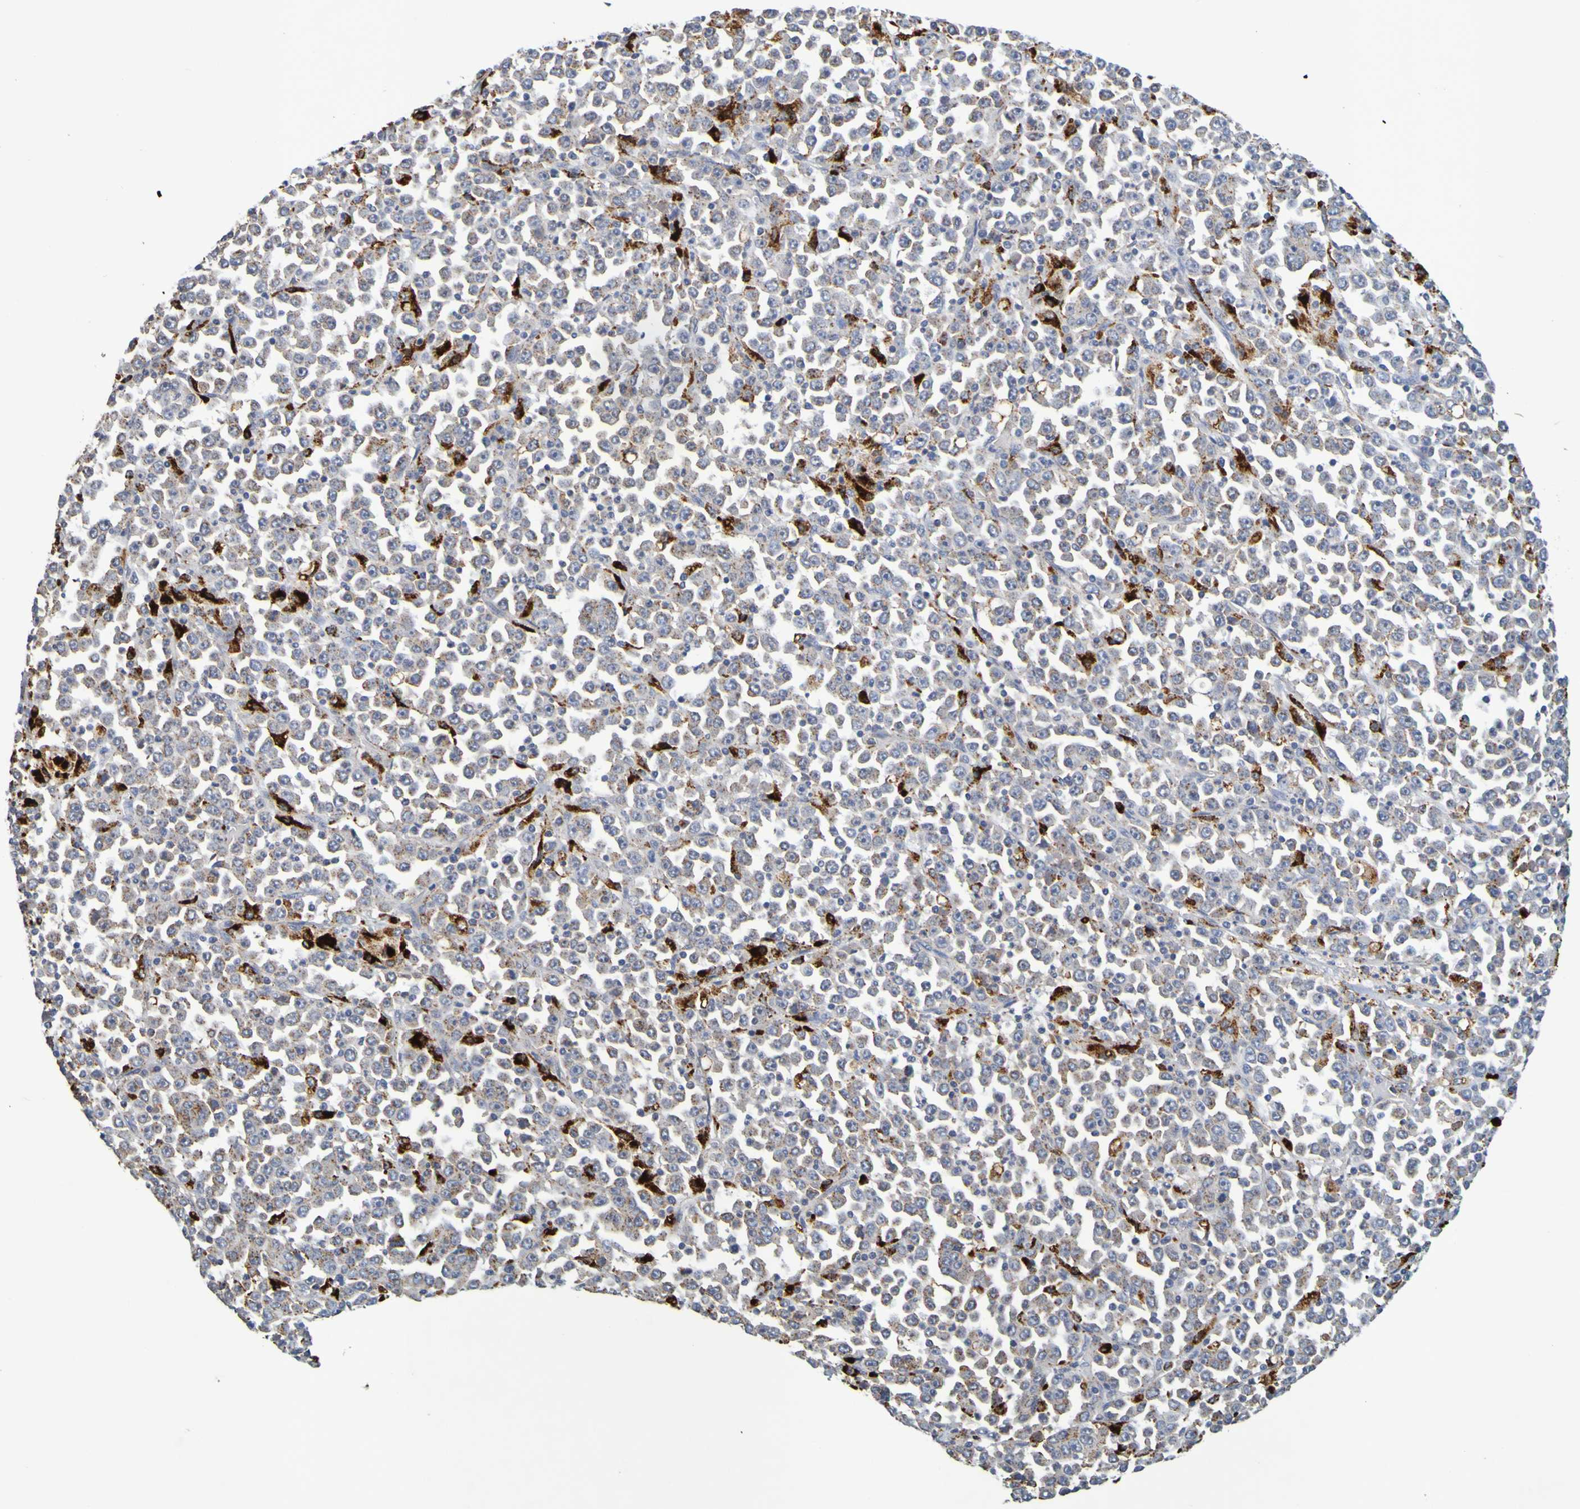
{"staining": {"intensity": "moderate", "quantity": "<25%", "location": "cytoplasmic/membranous"}, "tissue": "stomach cancer", "cell_type": "Tumor cells", "image_type": "cancer", "snomed": [{"axis": "morphology", "description": "Normal tissue, NOS"}, {"axis": "morphology", "description": "Adenocarcinoma, NOS"}, {"axis": "topography", "description": "Stomach, upper"}, {"axis": "topography", "description": "Stomach"}], "caption": "Immunohistochemical staining of human stomach cancer demonstrates moderate cytoplasmic/membranous protein expression in about <25% of tumor cells.", "gene": "TPH1", "patient": {"sex": "male", "age": 59}}